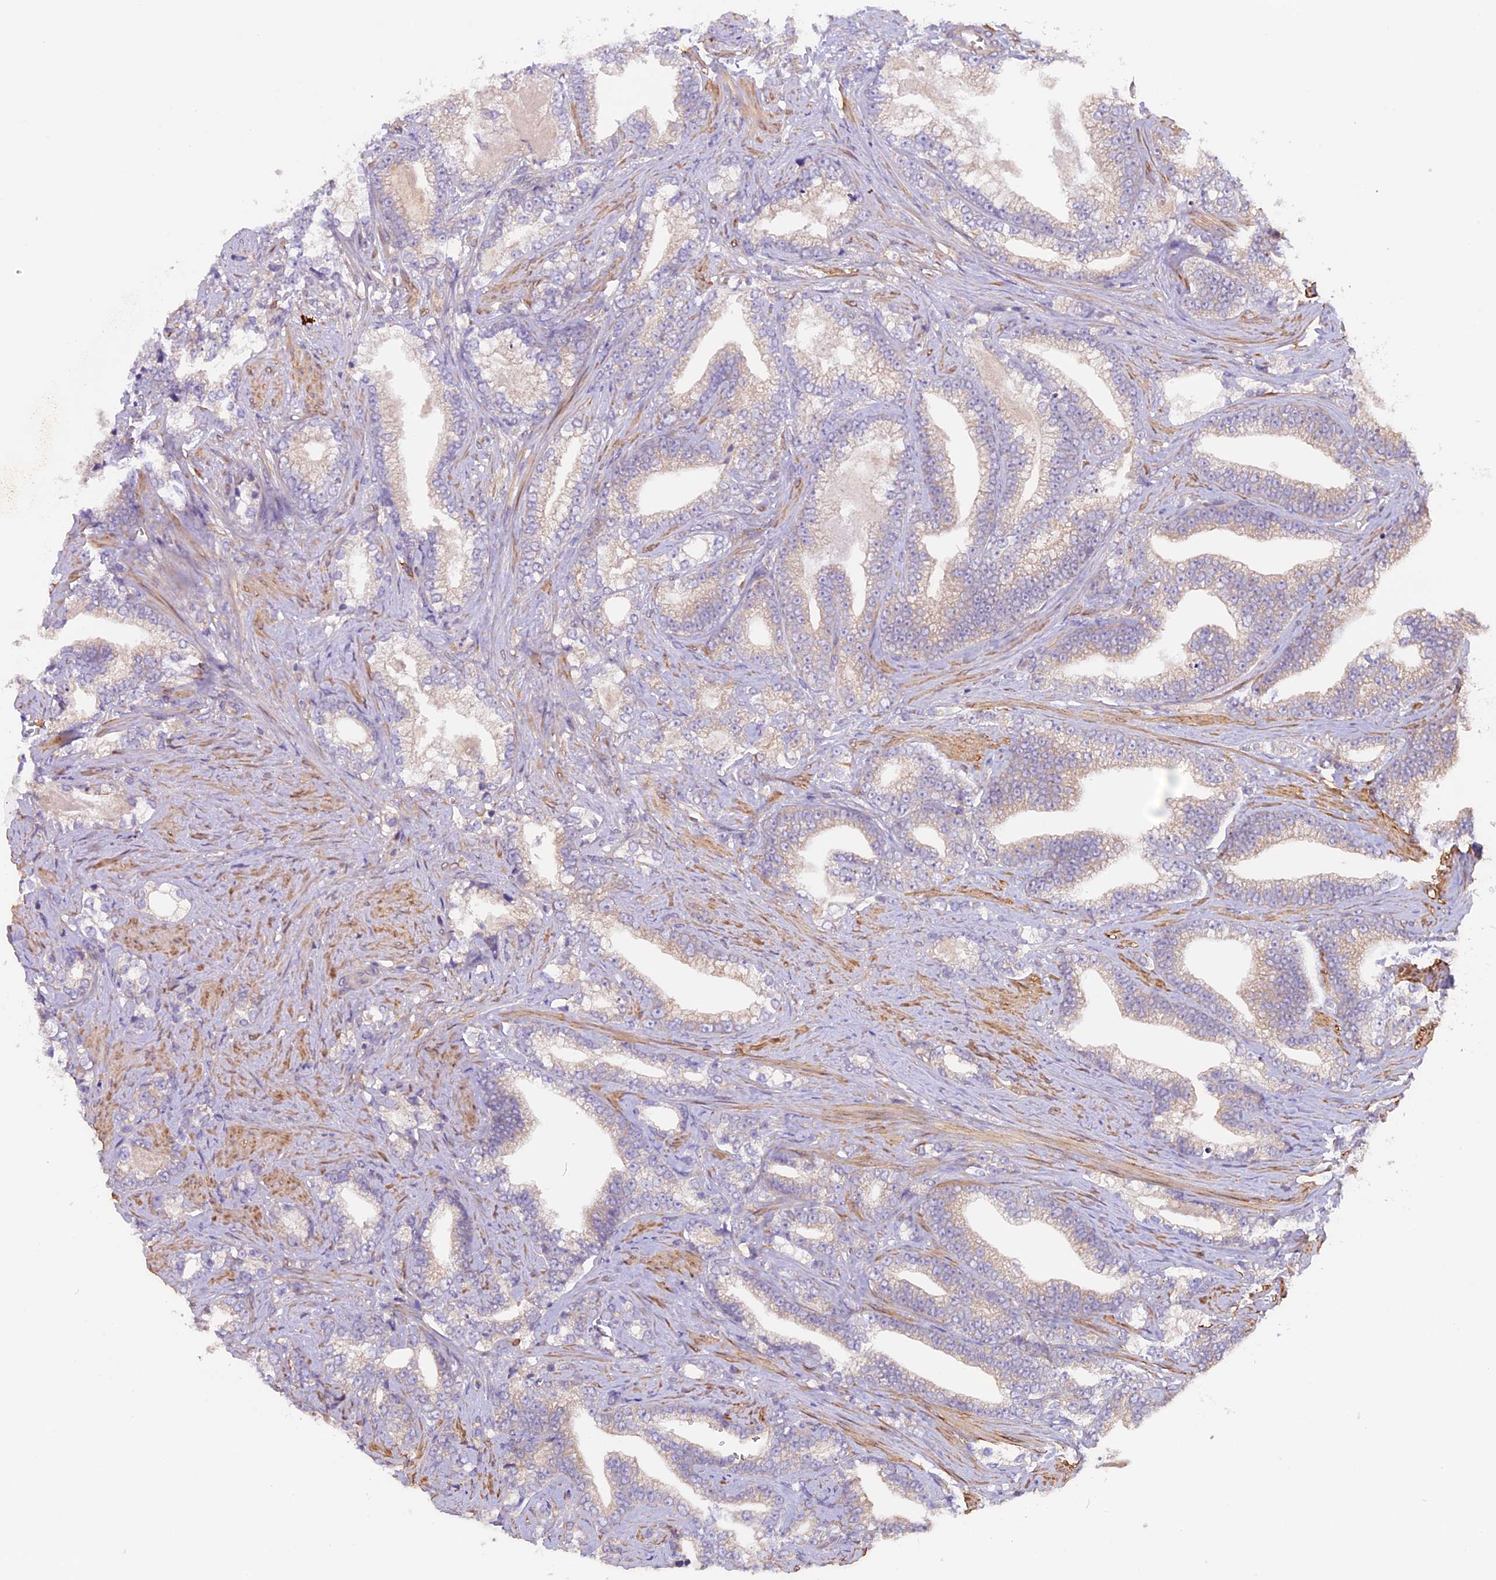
{"staining": {"intensity": "weak", "quantity": "25%-75%", "location": "cytoplasmic/membranous"}, "tissue": "prostate cancer", "cell_type": "Tumor cells", "image_type": "cancer", "snomed": [{"axis": "morphology", "description": "Adenocarcinoma, High grade"}, {"axis": "topography", "description": "Prostate and seminal vesicle, NOS"}], "caption": "Immunohistochemistry (IHC) image of human adenocarcinoma (high-grade) (prostate) stained for a protein (brown), which demonstrates low levels of weak cytoplasmic/membranous positivity in about 25%-75% of tumor cells.", "gene": "CCDC9B", "patient": {"sex": "male", "age": 67}}